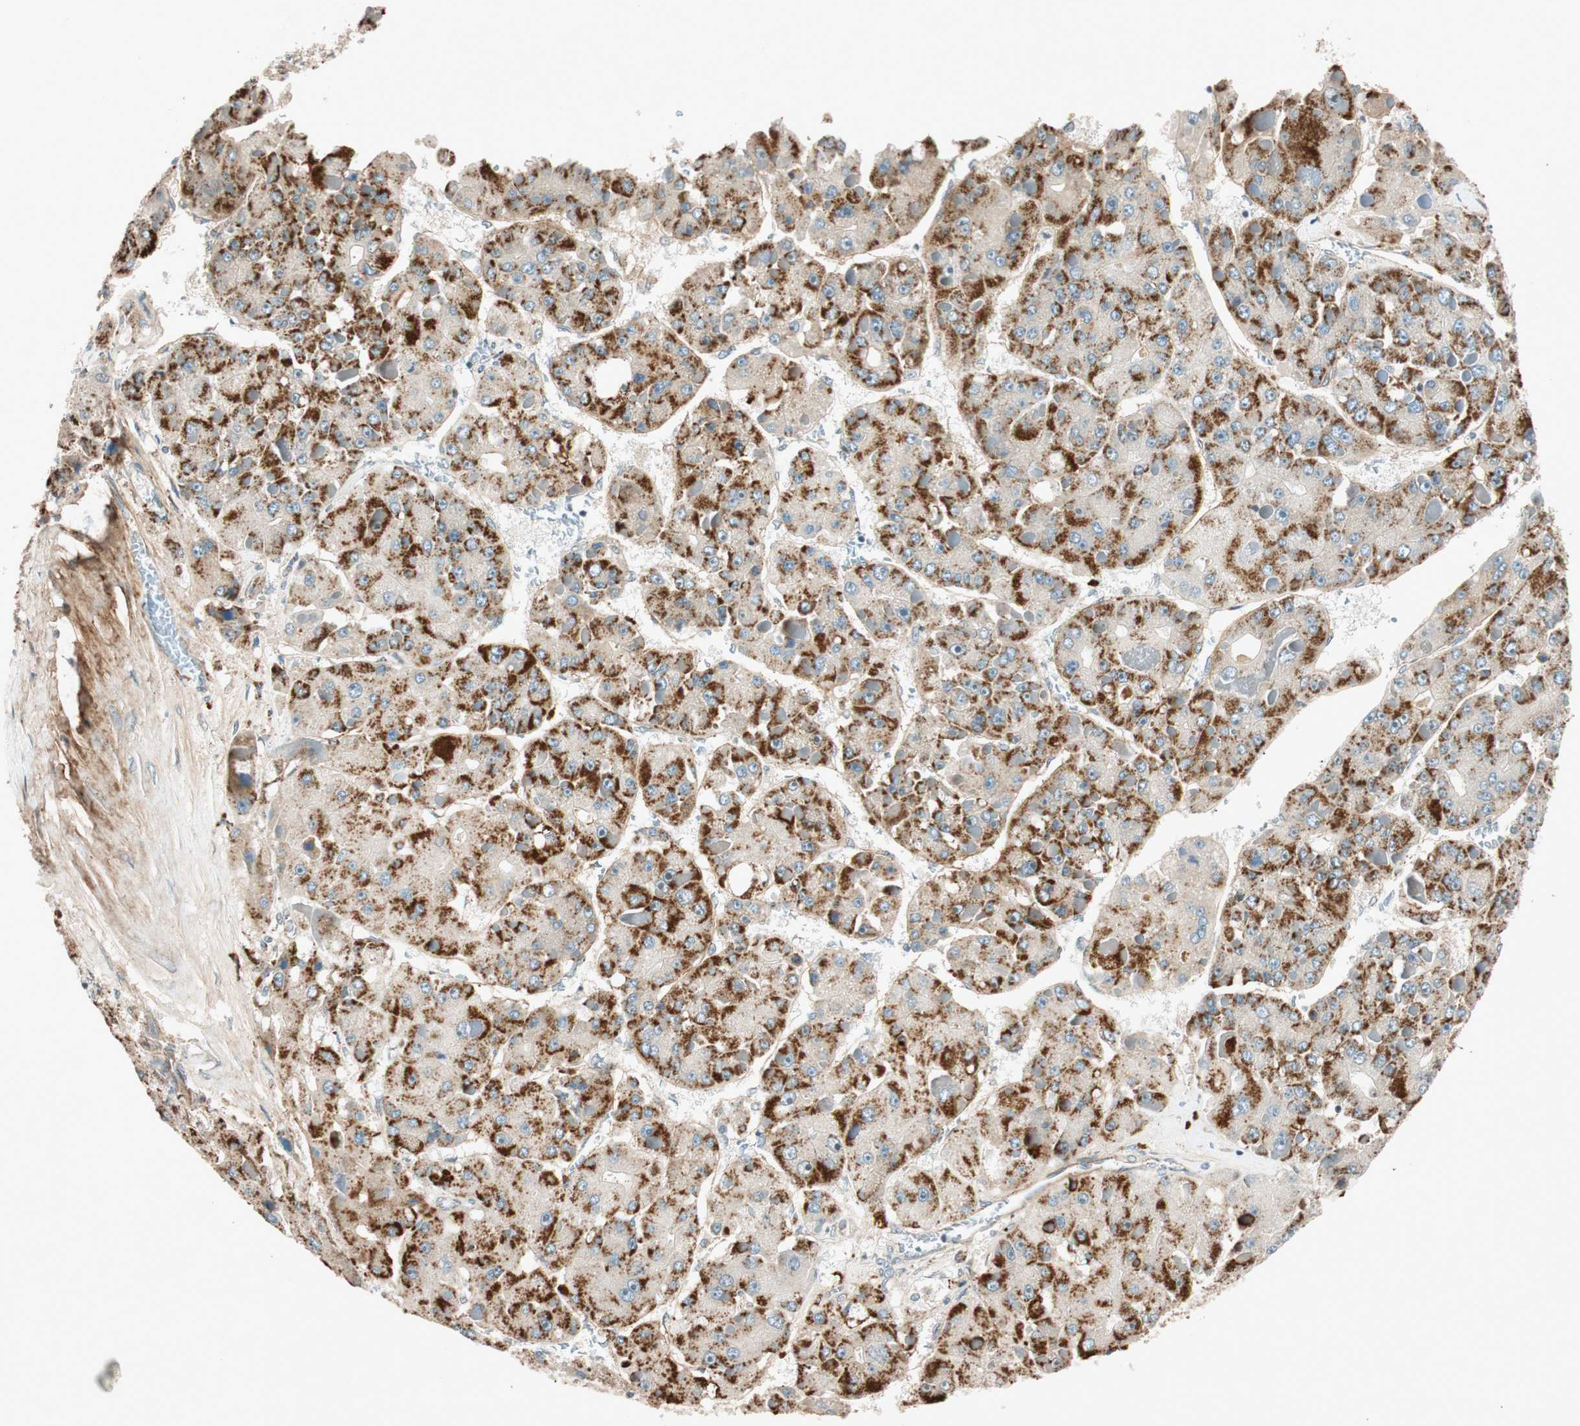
{"staining": {"intensity": "strong", "quantity": ">75%", "location": "cytoplasmic/membranous"}, "tissue": "liver cancer", "cell_type": "Tumor cells", "image_type": "cancer", "snomed": [{"axis": "morphology", "description": "Carcinoma, Hepatocellular, NOS"}, {"axis": "topography", "description": "Liver"}], "caption": "Liver hepatocellular carcinoma tissue shows strong cytoplasmic/membranous positivity in approximately >75% of tumor cells", "gene": "EPHA6", "patient": {"sex": "female", "age": 73}}